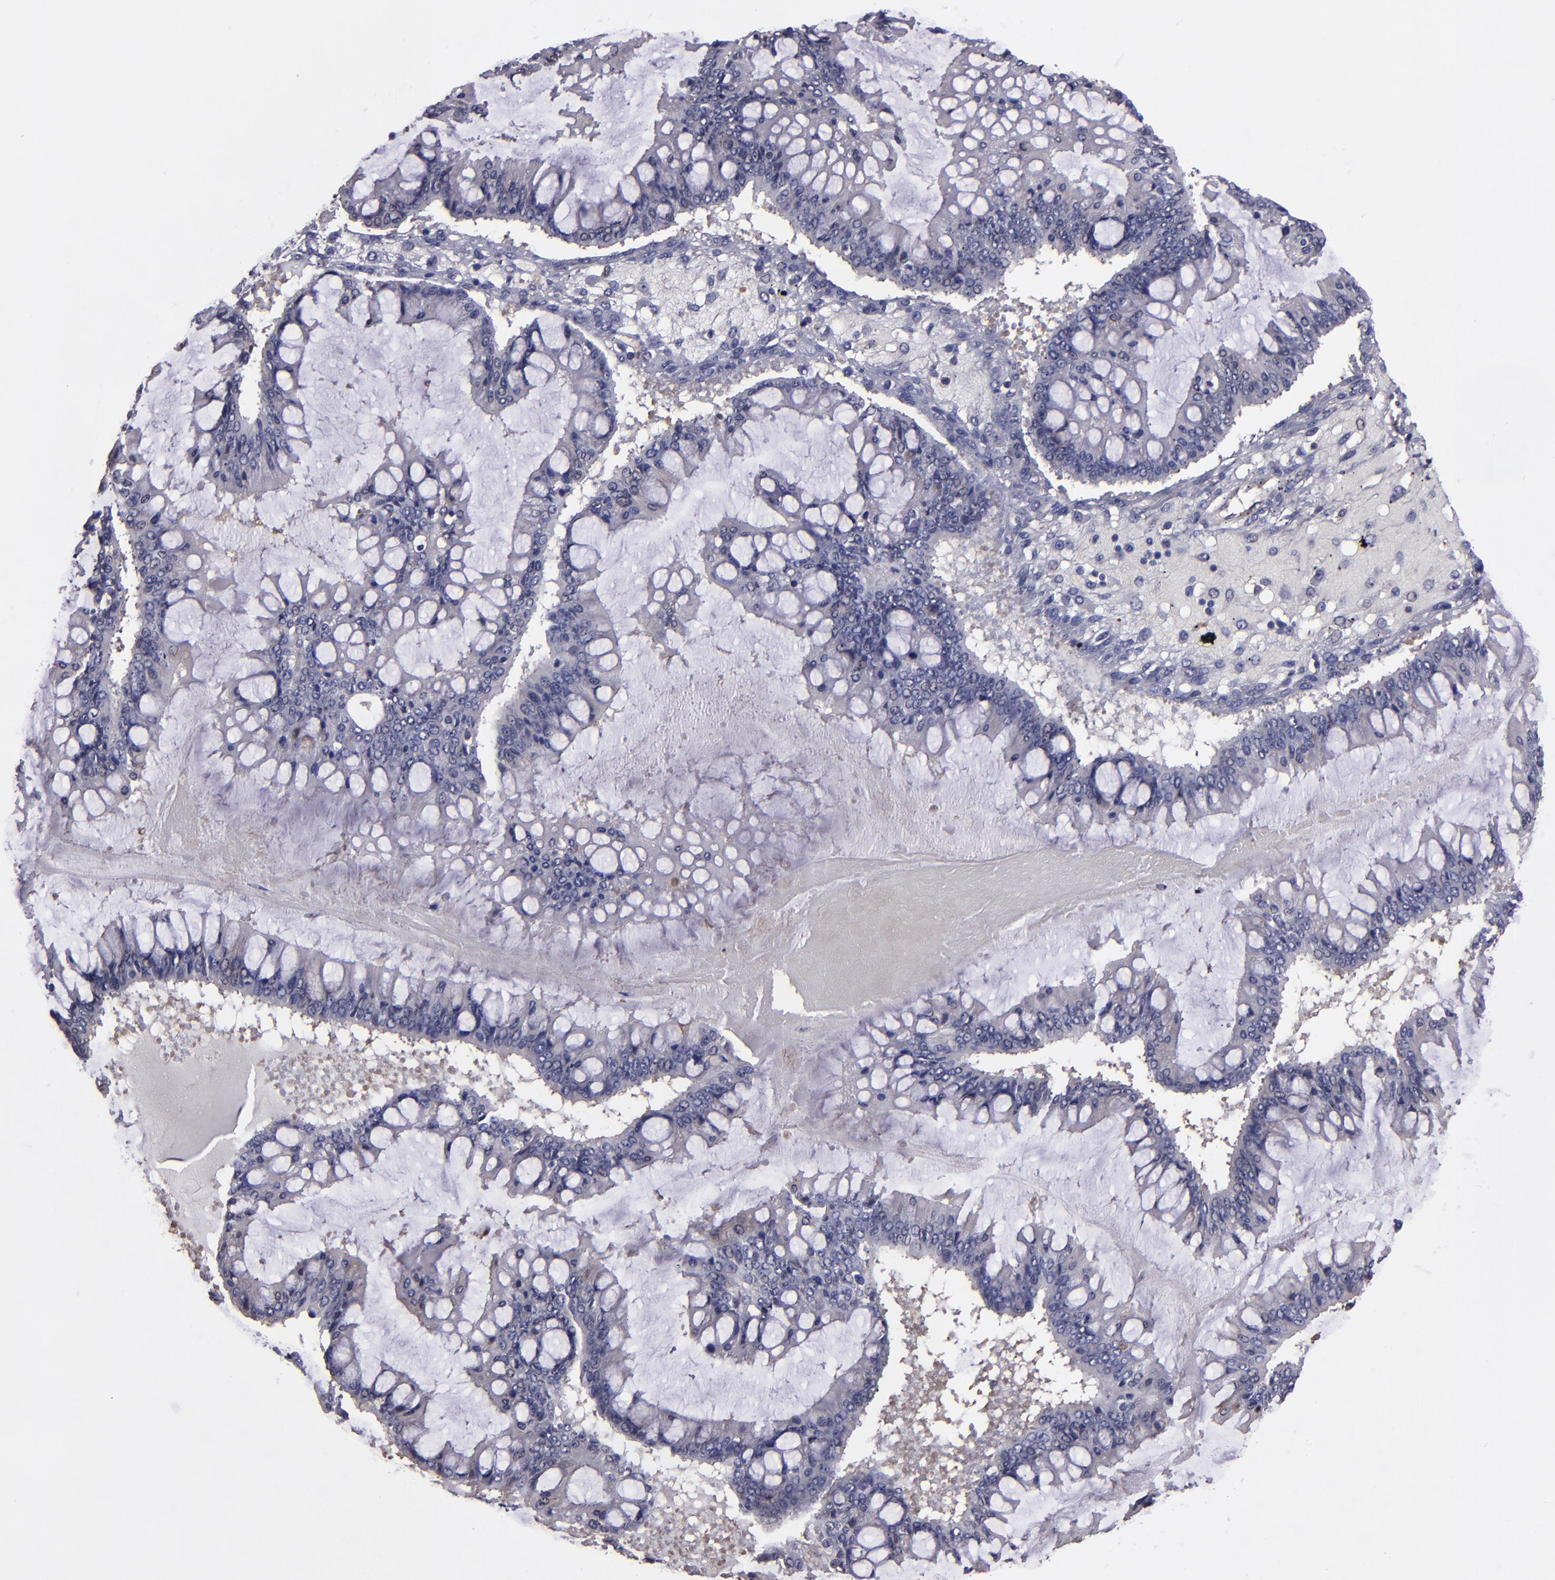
{"staining": {"intensity": "negative", "quantity": "none", "location": "none"}, "tissue": "ovarian cancer", "cell_type": "Tumor cells", "image_type": "cancer", "snomed": [{"axis": "morphology", "description": "Cystadenocarcinoma, mucinous, NOS"}, {"axis": "topography", "description": "Ovary"}], "caption": "Ovarian cancer (mucinous cystadenocarcinoma) was stained to show a protein in brown. There is no significant positivity in tumor cells.", "gene": "CARS1", "patient": {"sex": "female", "age": 73}}